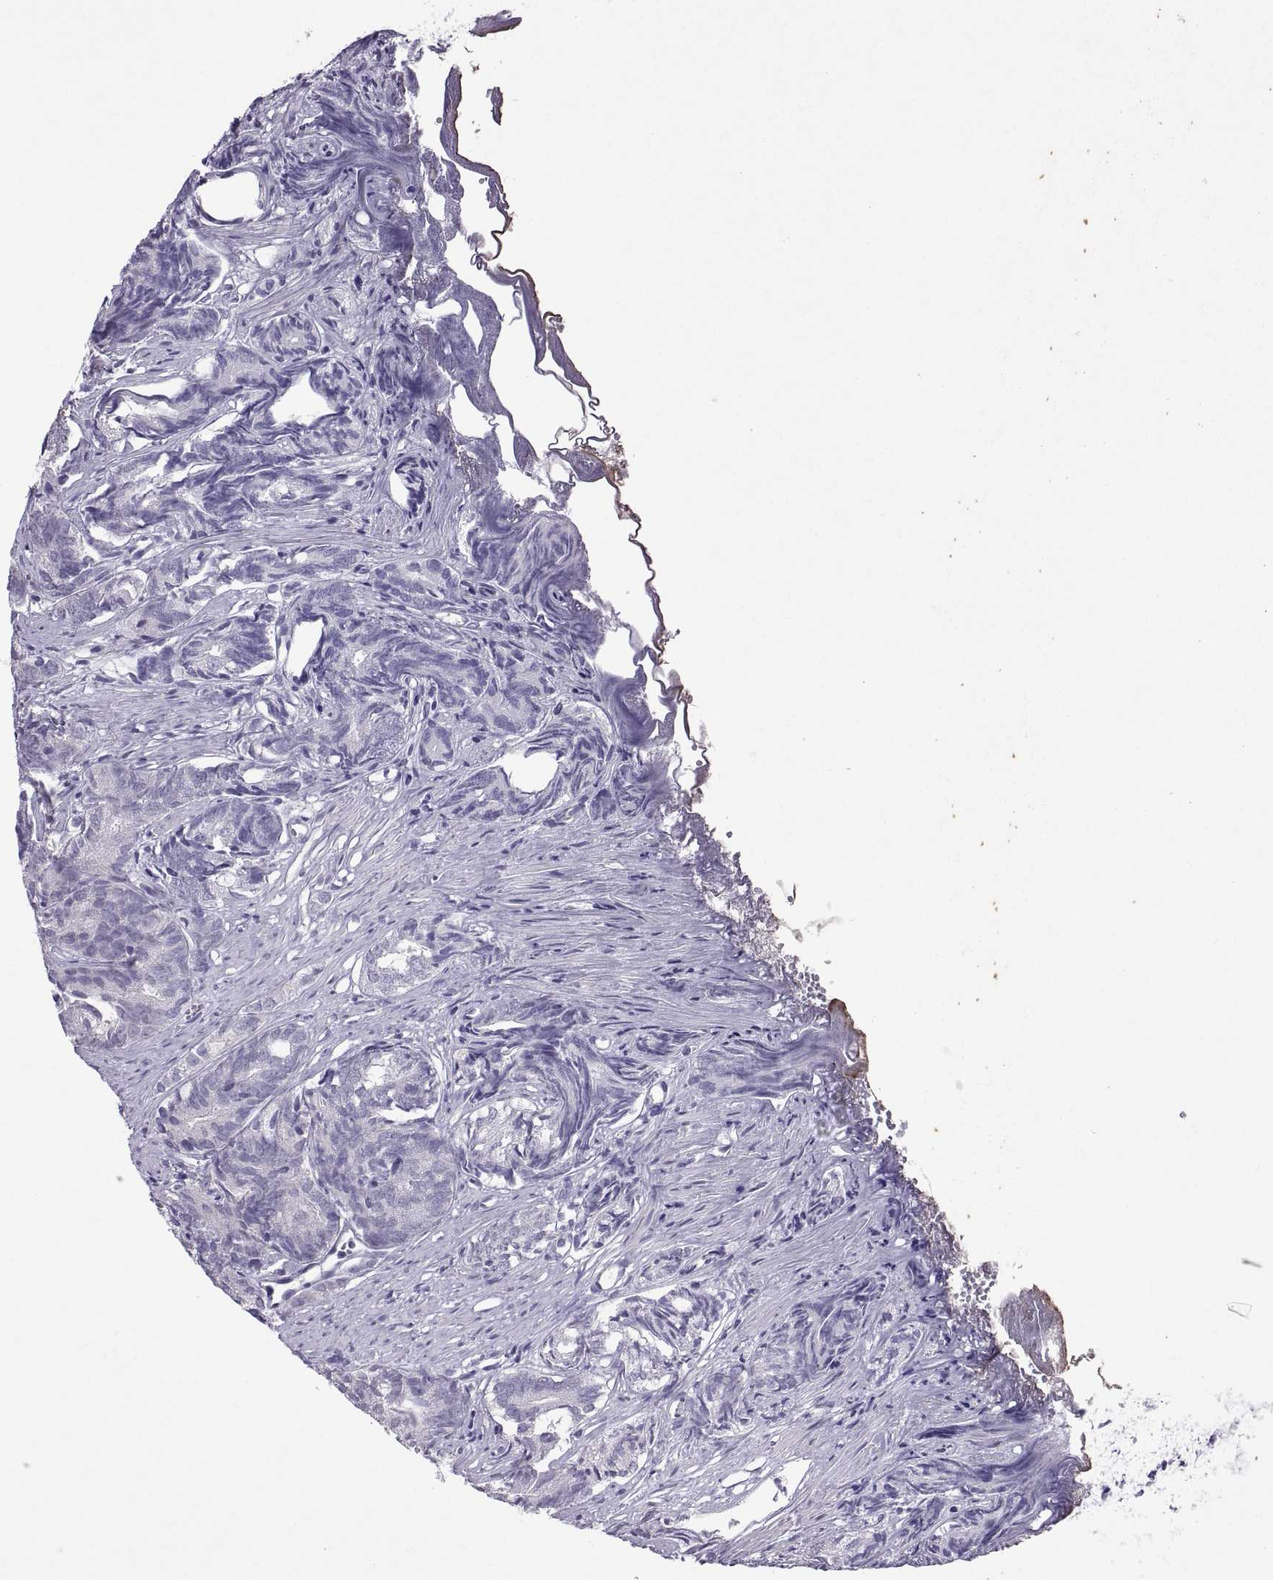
{"staining": {"intensity": "negative", "quantity": "none", "location": "none"}, "tissue": "prostate cancer", "cell_type": "Tumor cells", "image_type": "cancer", "snomed": [{"axis": "morphology", "description": "Adenocarcinoma, High grade"}, {"axis": "topography", "description": "Prostate"}], "caption": "A photomicrograph of human high-grade adenocarcinoma (prostate) is negative for staining in tumor cells. (DAB (3,3'-diaminobenzidine) immunohistochemistry (IHC) visualized using brightfield microscopy, high magnification).", "gene": "KRT77", "patient": {"sex": "male", "age": 84}}